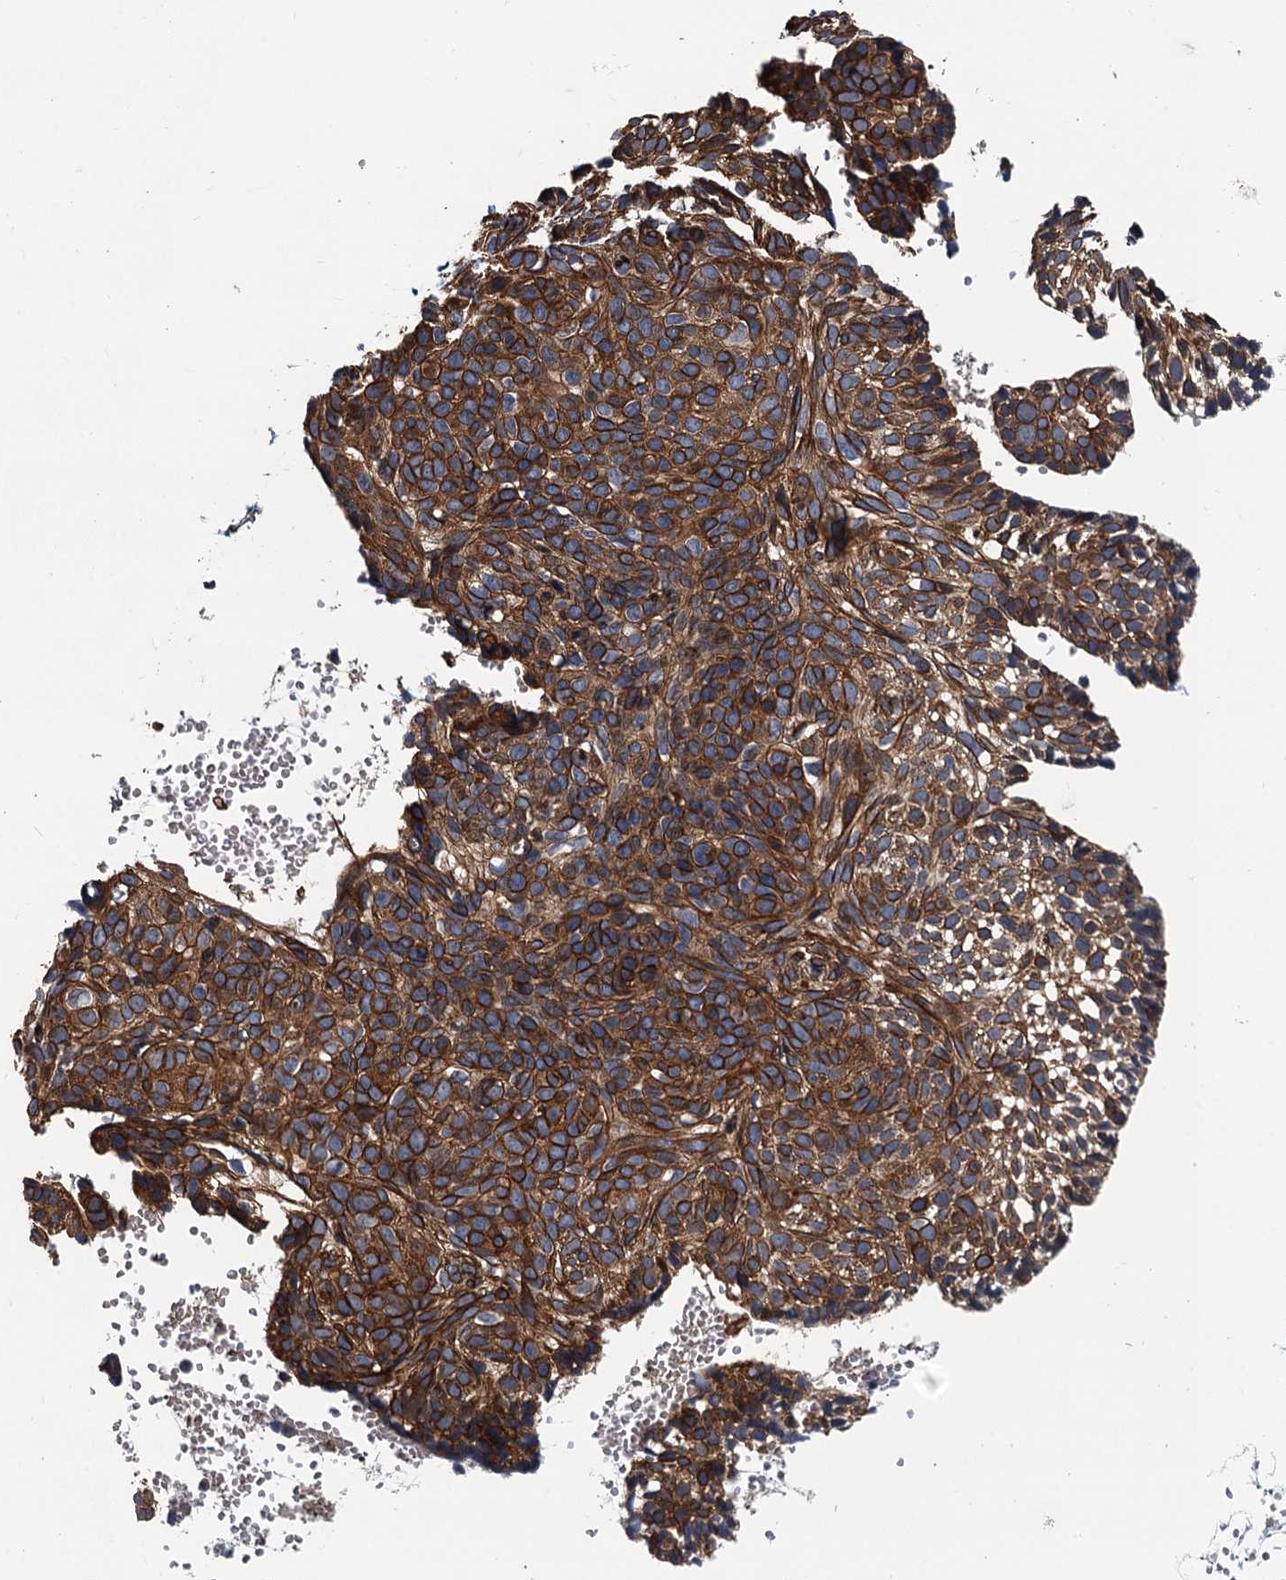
{"staining": {"intensity": "strong", "quantity": ">75%", "location": "cytoplasmic/membranous"}, "tissue": "skin cancer", "cell_type": "Tumor cells", "image_type": "cancer", "snomed": [{"axis": "morphology", "description": "Normal tissue, NOS"}, {"axis": "morphology", "description": "Basal cell carcinoma"}, {"axis": "topography", "description": "Skin"}], "caption": "A high amount of strong cytoplasmic/membranous expression is seen in approximately >75% of tumor cells in skin cancer tissue. (Brightfield microscopy of DAB IHC at high magnification).", "gene": "LRRK2", "patient": {"sex": "male", "age": 66}}